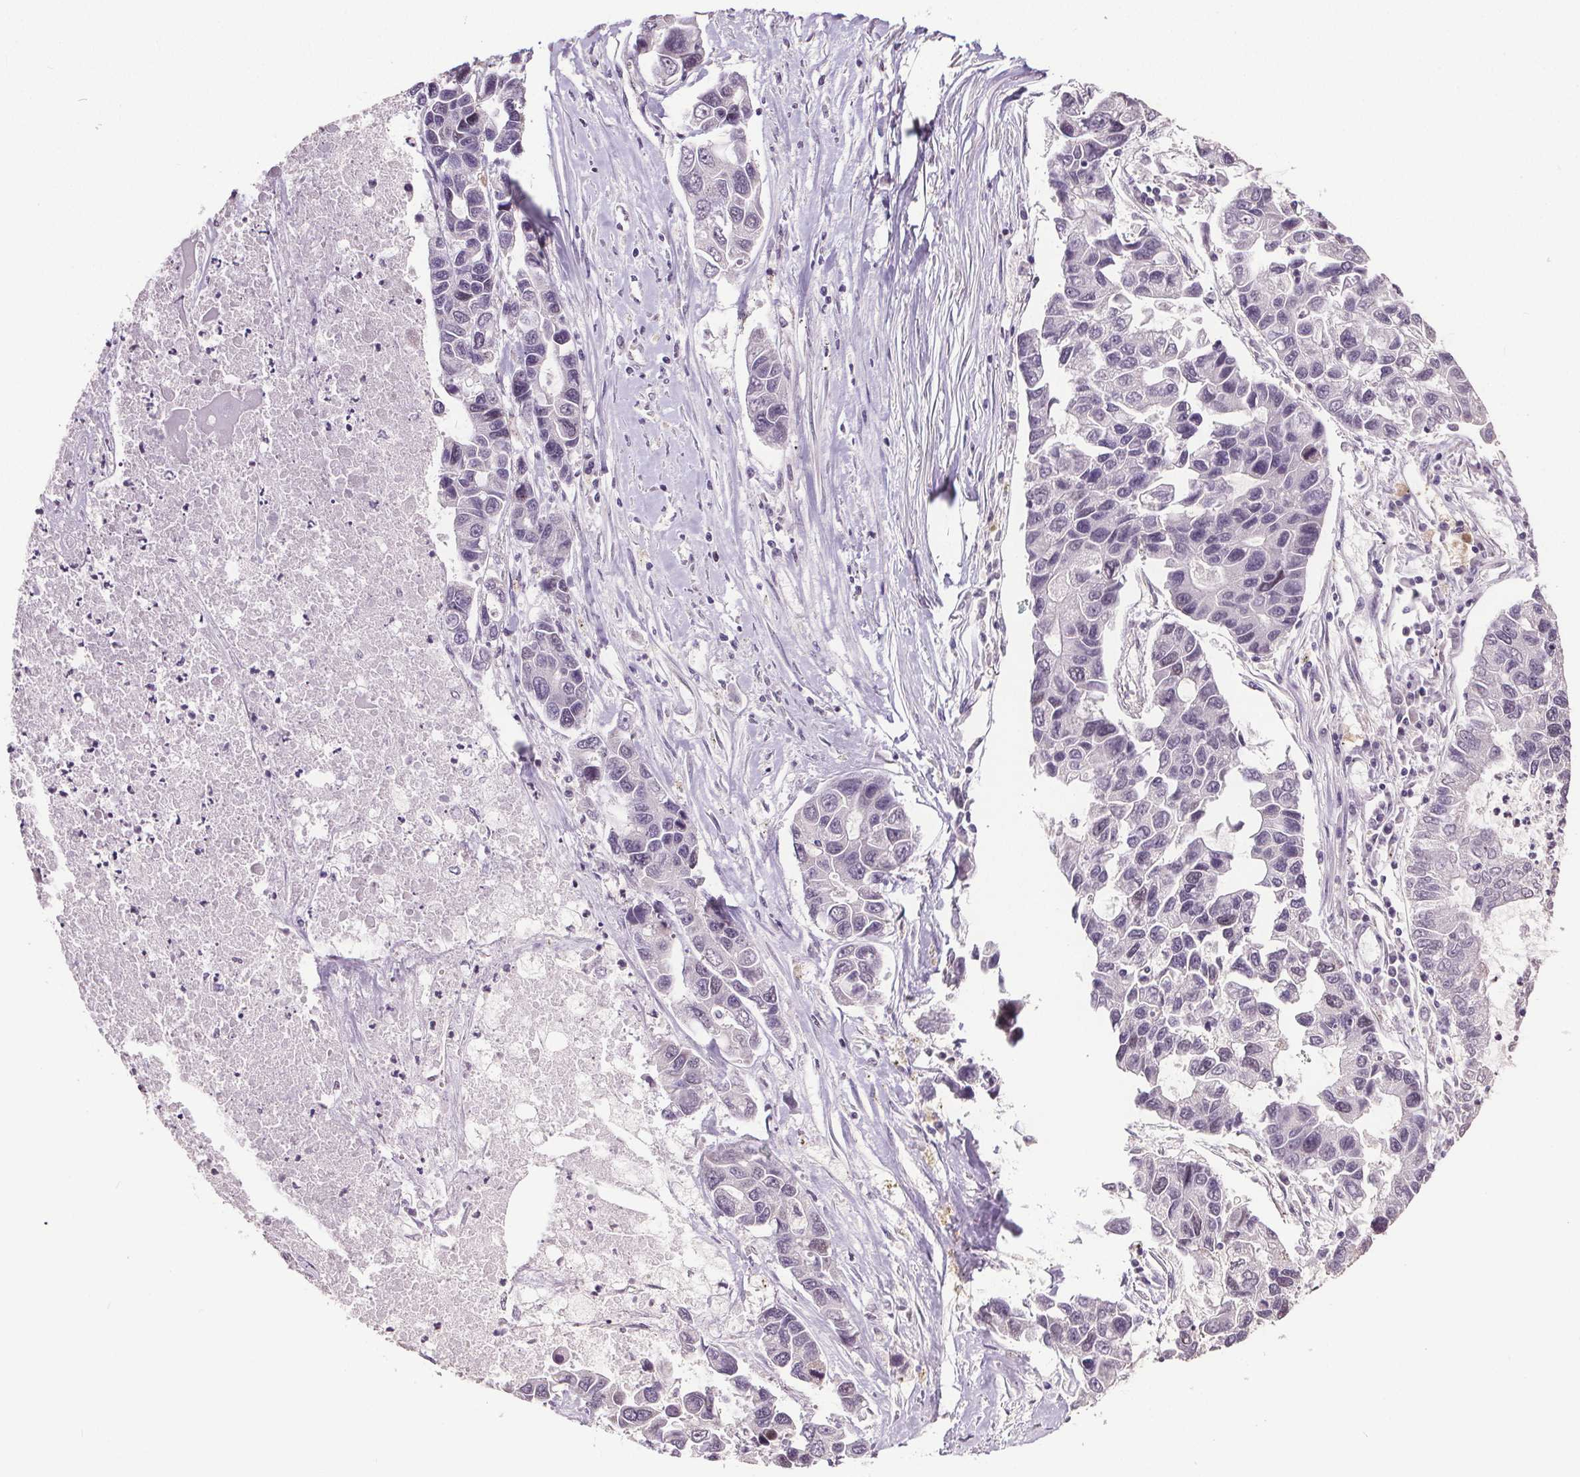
{"staining": {"intensity": "negative", "quantity": "none", "location": "none"}, "tissue": "lung cancer", "cell_type": "Tumor cells", "image_type": "cancer", "snomed": [{"axis": "morphology", "description": "Adenocarcinoma, NOS"}, {"axis": "topography", "description": "Bronchus"}, {"axis": "topography", "description": "Lung"}], "caption": "The immunohistochemistry (IHC) histopathology image has no significant staining in tumor cells of lung cancer tissue. (DAB (3,3'-diaminobenzidine) immunohistochemistry (IHC), high magnification).", "gene": "CENPF", "patient": {"sex": "female", "age": 51}}